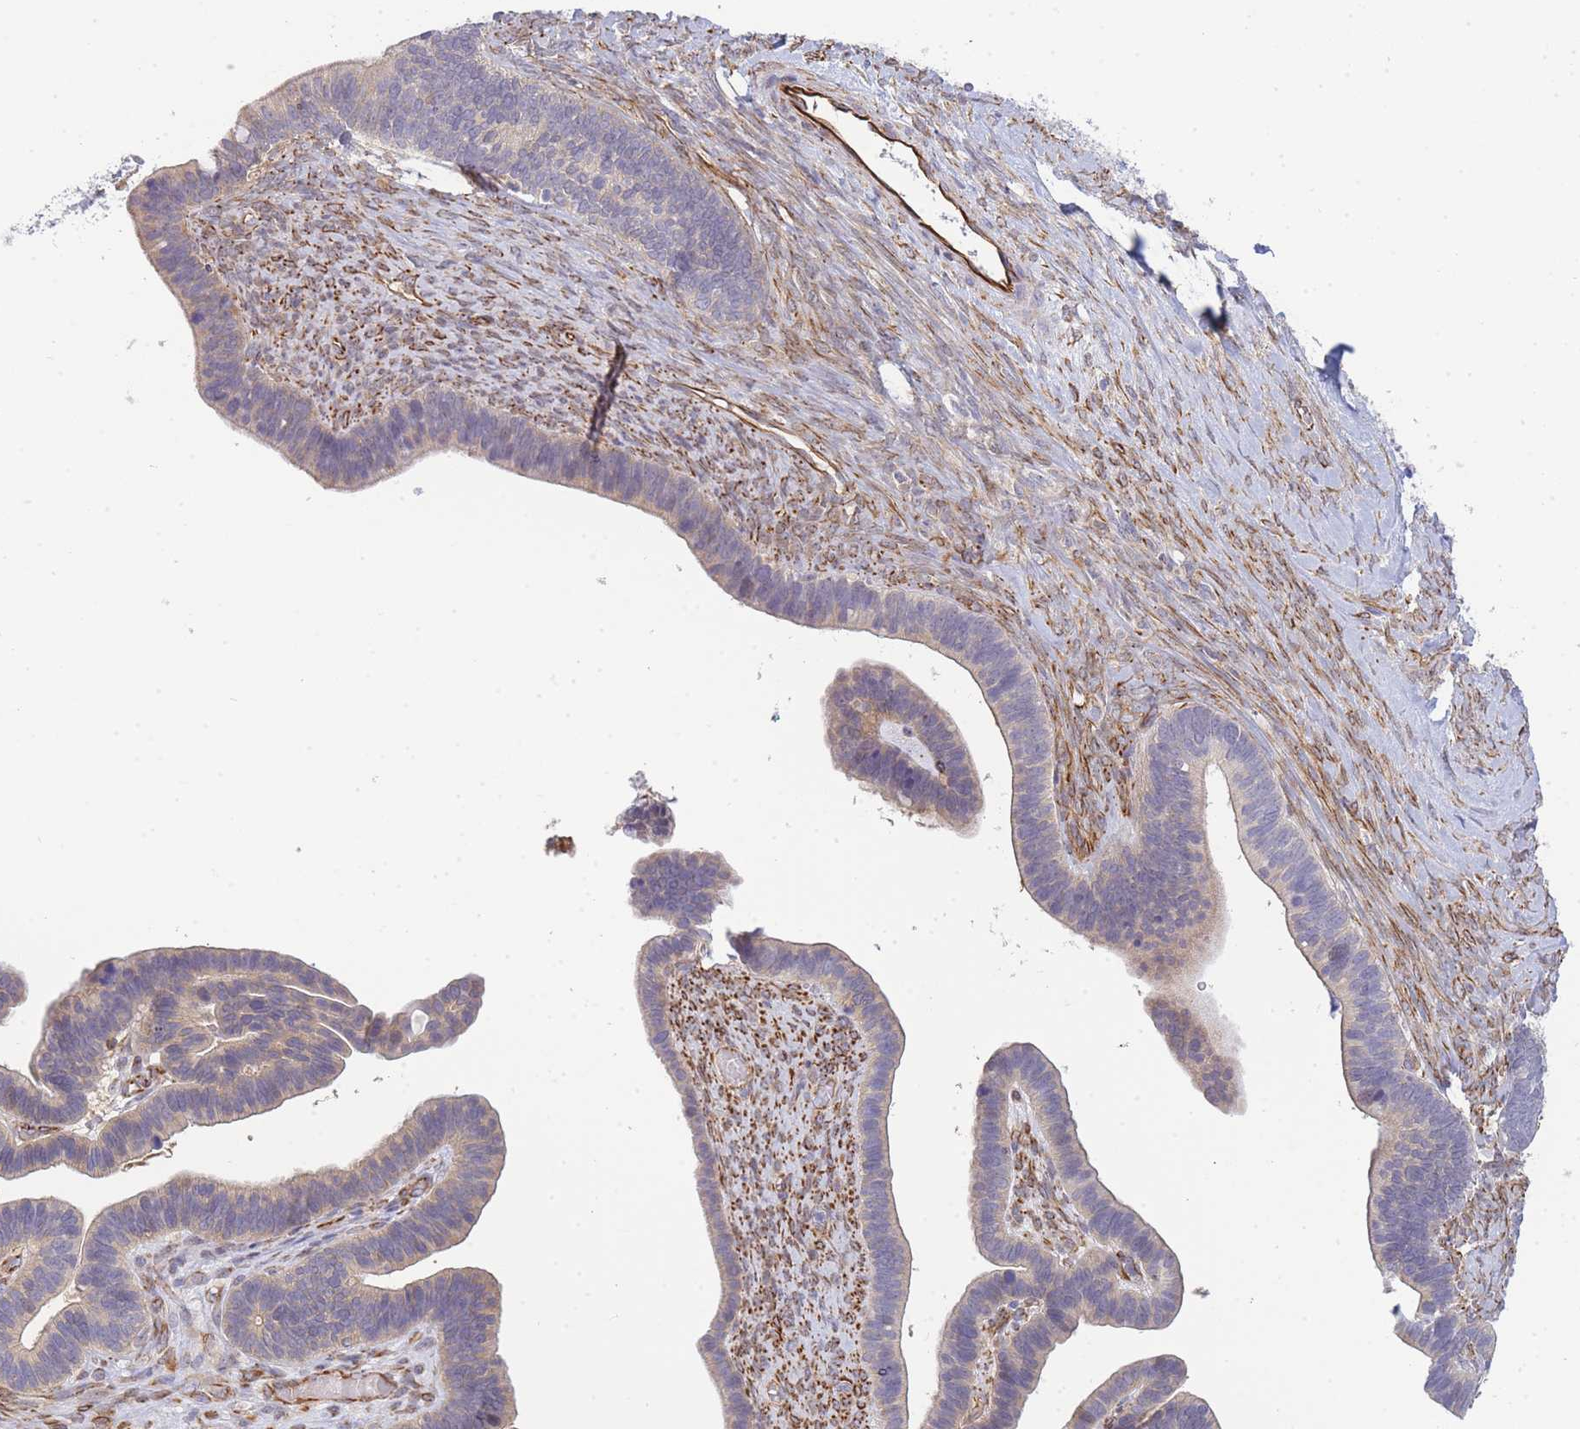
{"staining": {"intensity": "weak", "quantity": "<25%", "location": "cytoplasmic/membranous"}, "tissue": "ovarian cancer", "cell_type": "Tumor cells", "image_type": "cancer", "snomed": [{"axis": "morphology", "description": "Cystadenocarcinoma, serous, NOS"}, {"axis": "topography", "description": "Ovary"}], "caption": "Immunohistochemistry (IHC) histopathology image of serous cystadenocarcinoma (ovarian) stained for a protein (brown), which exhibits no staining in tumor cells.", "gene": "ECPAS", "patient": {"sex": "female", "age": 56}}